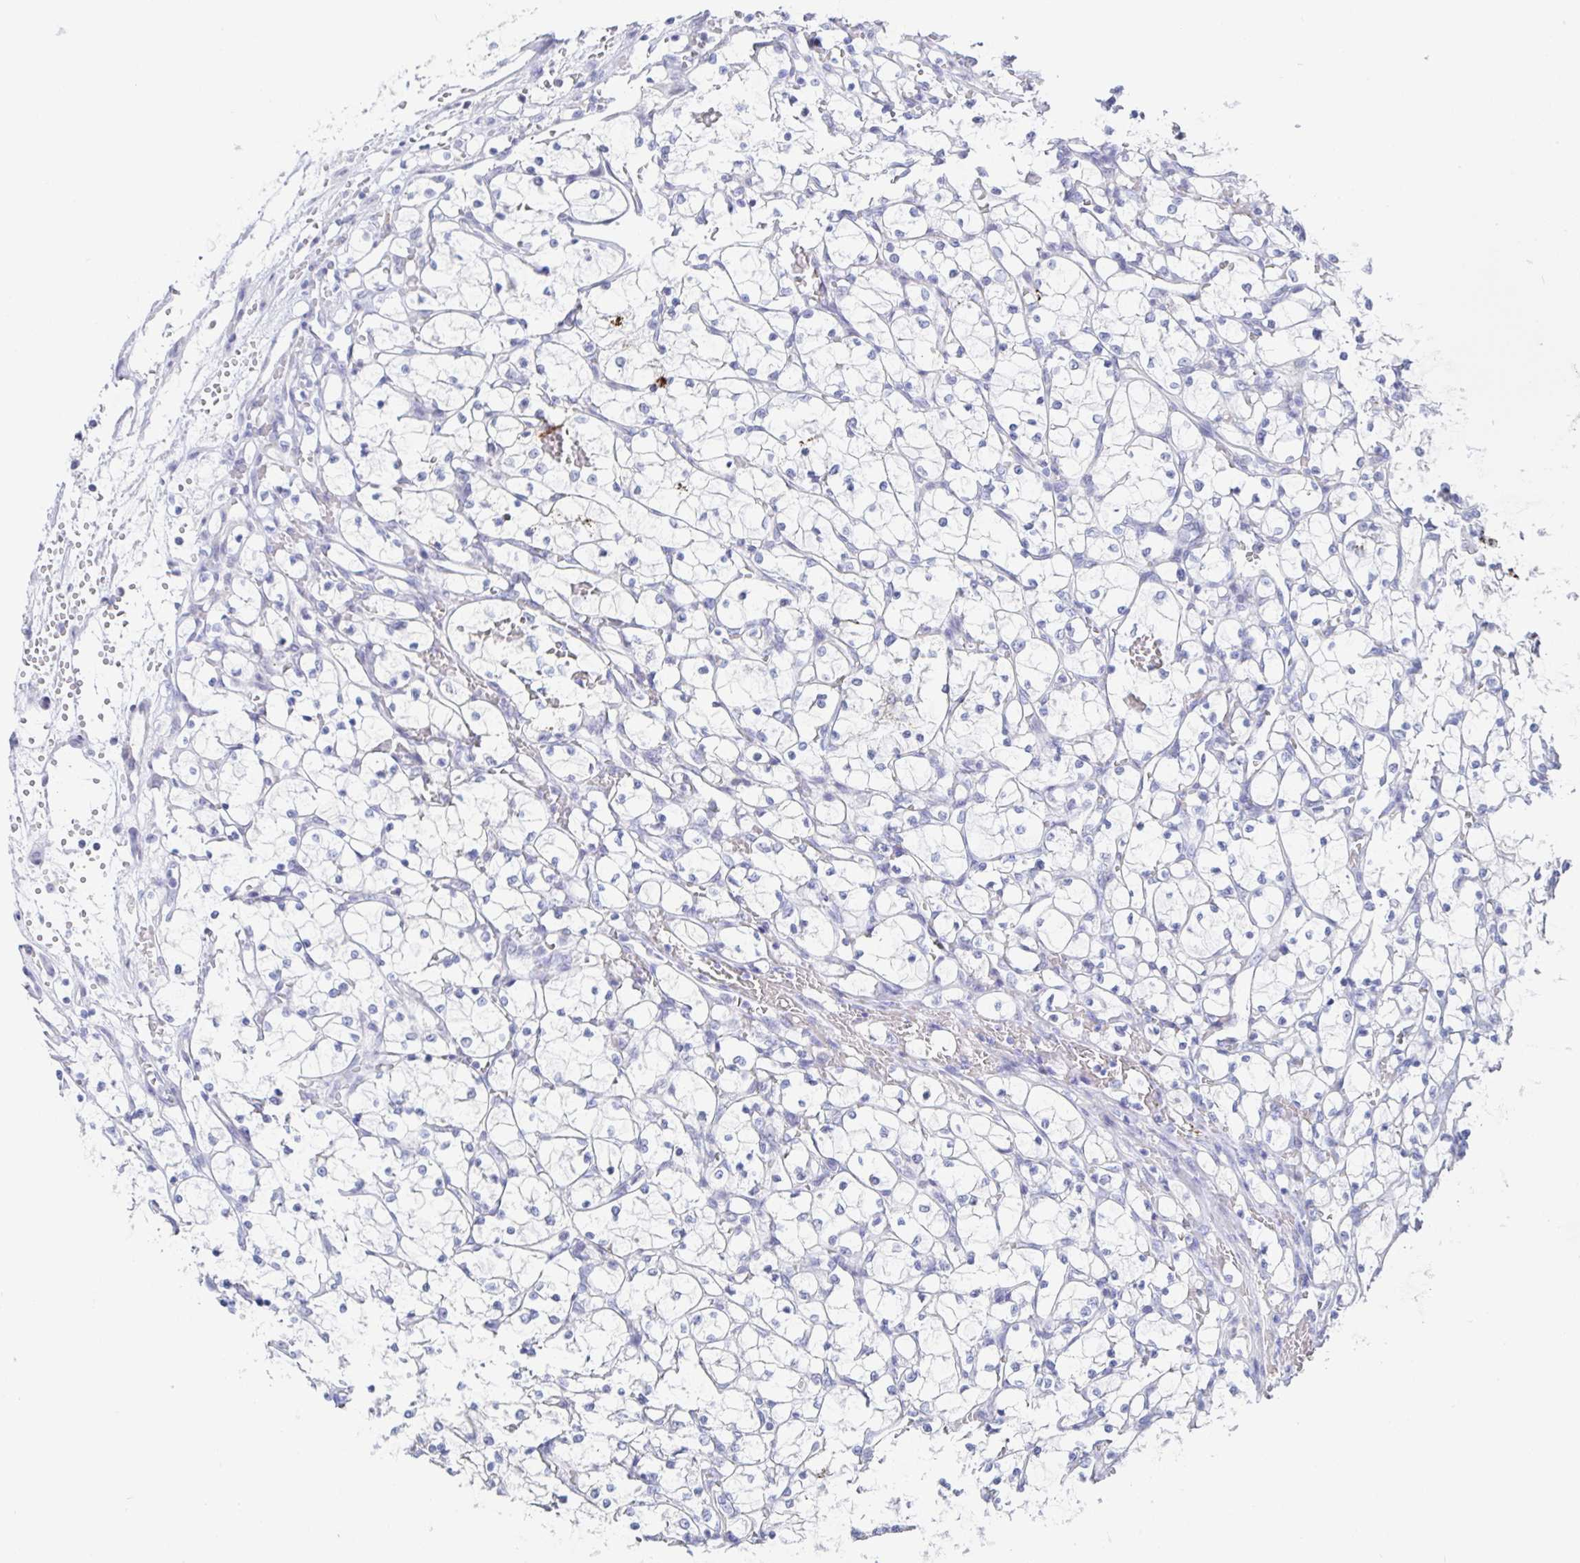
{"staining": {"intensity": "negative", "quantity": "none", "location": "none"}, "tissue": "renal cancer", "cell_type": "Tumor cells", "image_type": "cancer", "snomed": [{"axis": "morphology", "description": "Adenocarcinoma, NOS"}, {"axis": "topography", "description": "Kidney"}], "caption": "IHC of human renal cancer displays no staining in tumor cells.", "gene": "SIAH3", "patient": {"sex": "female", "age": 69}}